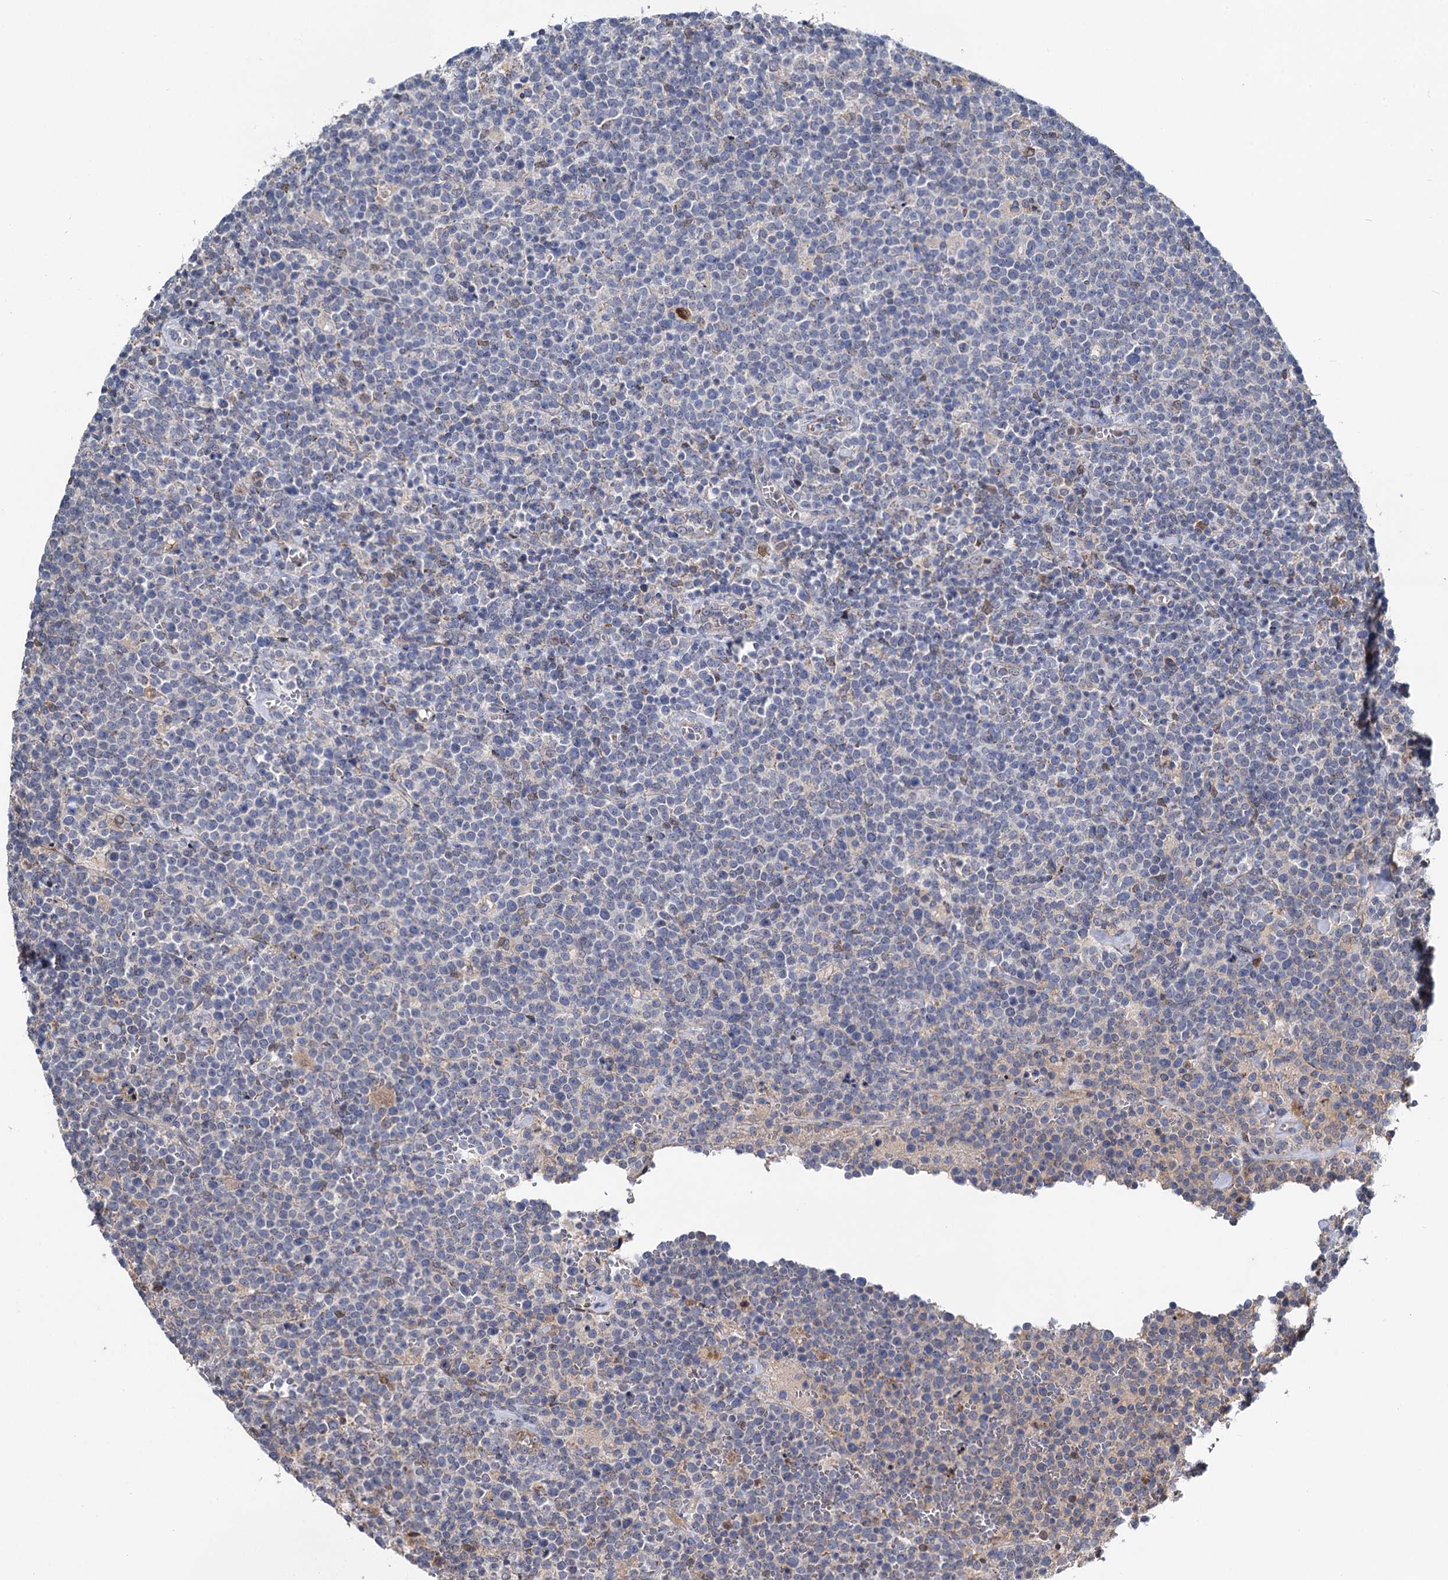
{"staining": {"intensity": "negative", "quantity": "none", "location": "none"}, "tissue": "lymphoma", "cell_type": "Tumor cells", "image_type": "cancer", "snomed": [{"axis": "morphology", "description": "Malignant lymphoma, non-Hodgkin's type, High grade"}, {"axis": "topography", "description": "Lymph node"}], "caption": "Immunohistochemistry (IHC) of human lymphoma demonstrates no positivity in tumor cells. (DAB (3,3'-diaminobenzidine) IHC, high magnification).", "gene": "ALKBH7", "patient": {"sex": "male", "age": 61}}